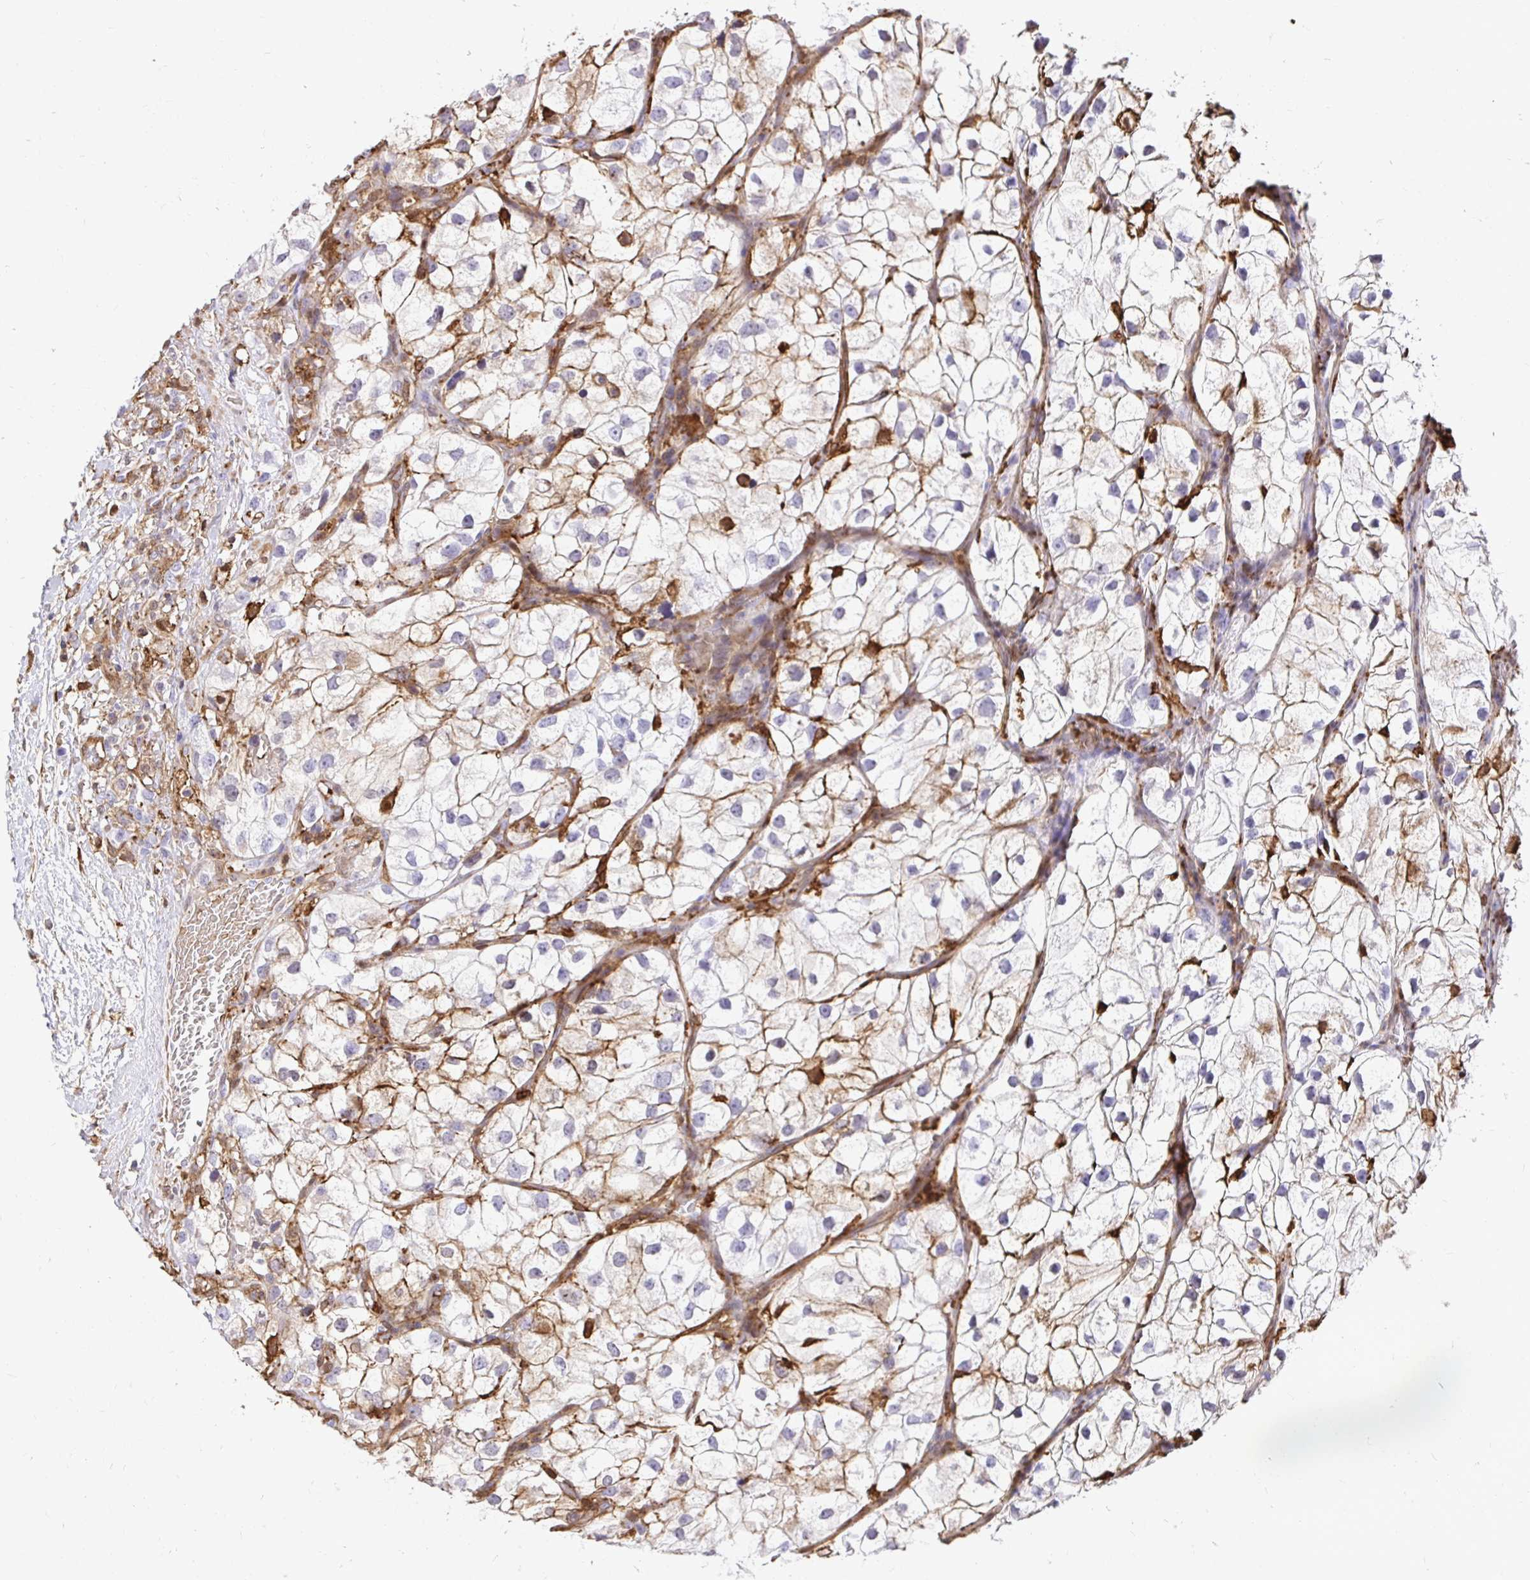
{"staining": {"intensity": "negative", "quantity": "none", "location": "none"}, "tissue": "renal cancer", "cell_type": "Tumor cells", "image_type": "cancer", "snomed": [{"axis": "morphology", "description": "Adenocarcinoma, NOS"}, {"axis": "topography", "description": "Kidney"}], "caption": "An IHC photomicrograph of renal adenocarcinoma is shown. There is no staining in tumor cells of renal adenocarcinoma.", "gene": "GSN", "patient": {"sex": "male", "age": 59}}